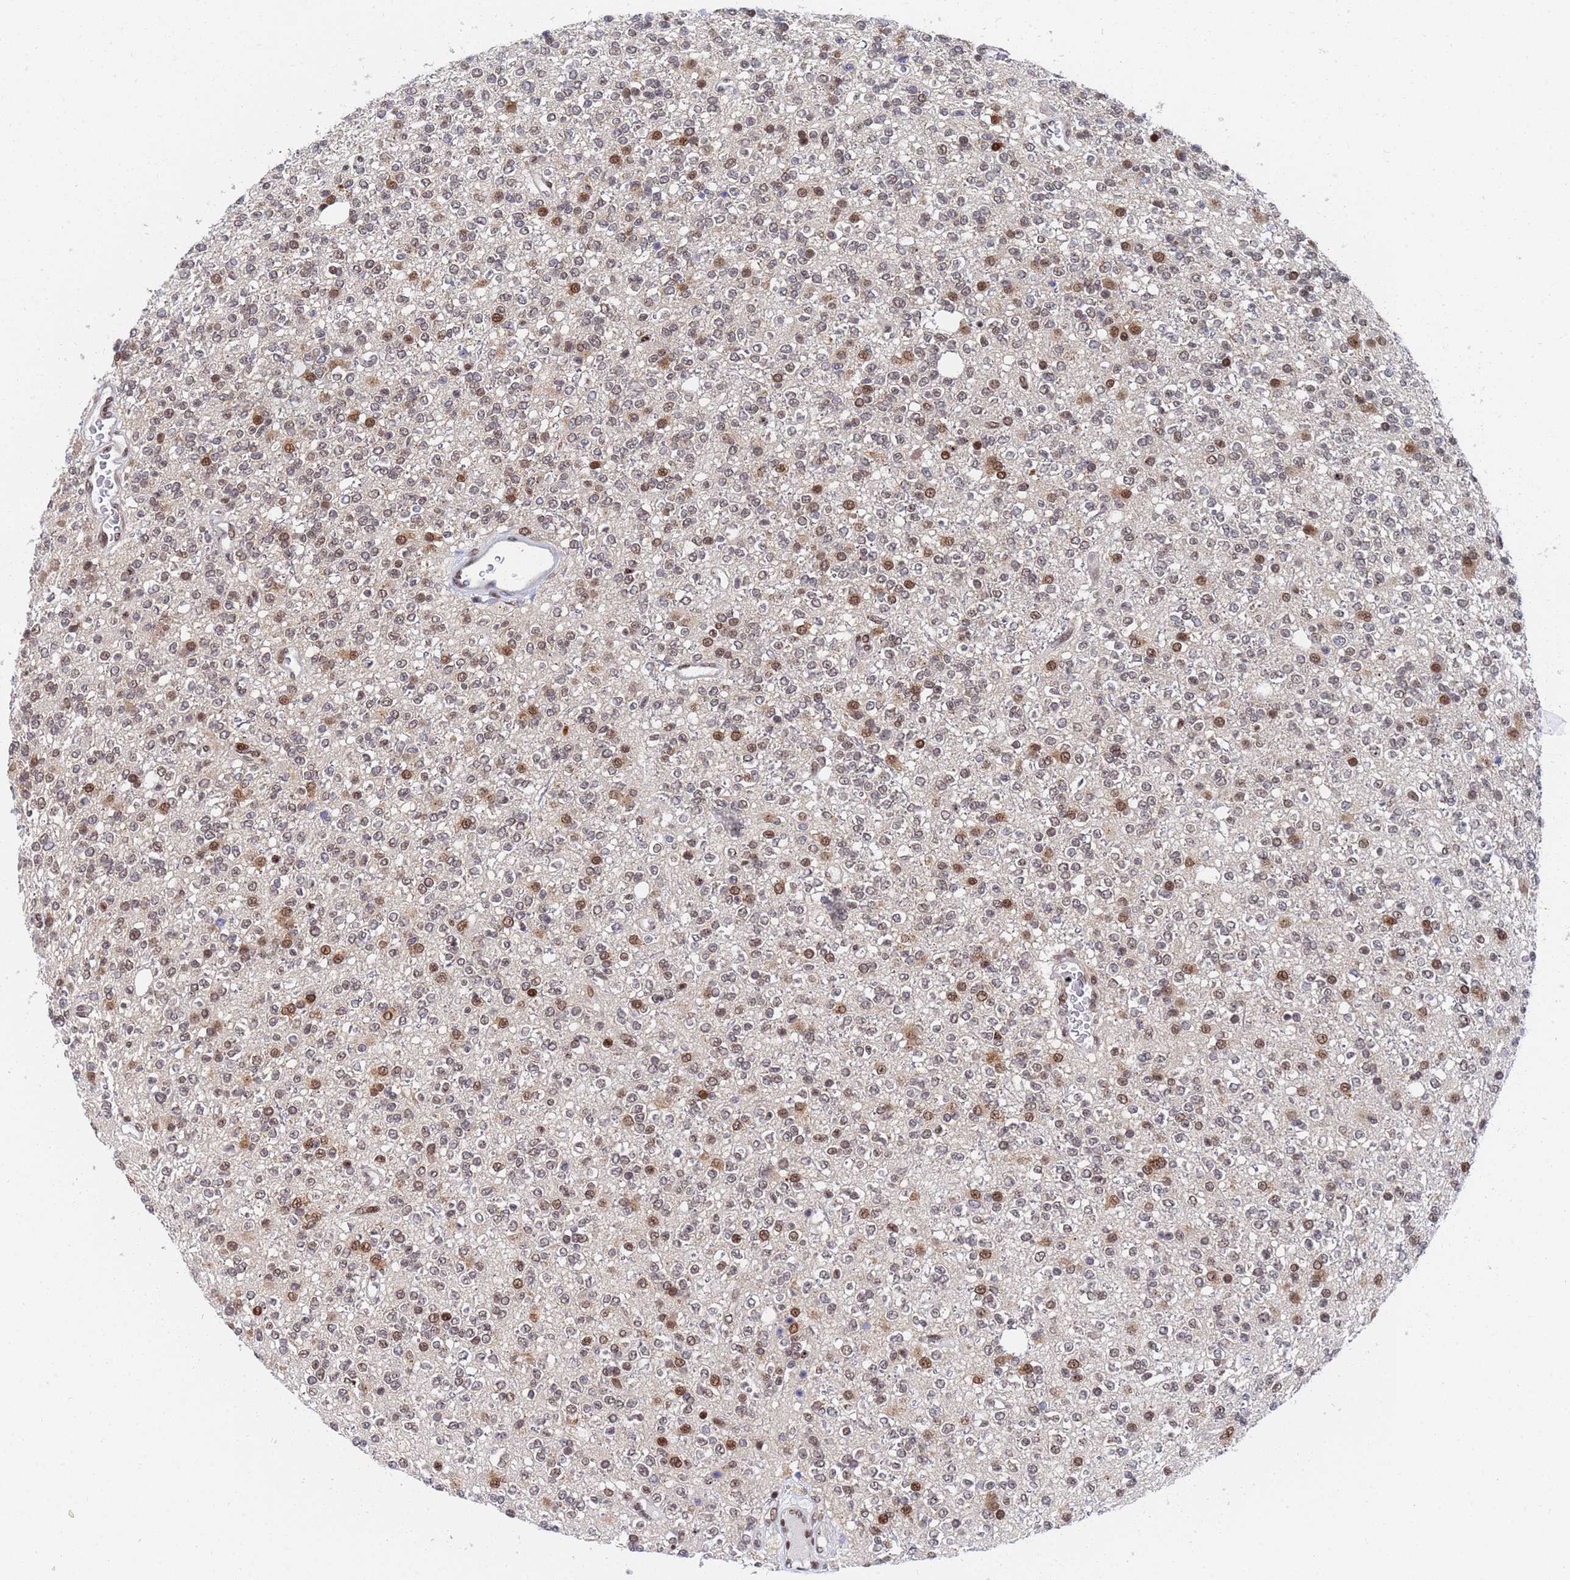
{"staining": {"intensity": "moderate", "quantity": "25%-75%", "location": "nuclear"}, "tissue": "glioma", "cell_type": "Tumor cells", "image_type": "cancer", "snomed": [{"axis": "morphology", "description": "Glioma, malignant, High grade"}, {"axis": "topography", "description": "Brain"}], "caption": "Tumor cells display medium levels of moderate nuclear positivity in about 25%-75% of cells in glioma.", "gene": "AP5Z1", "patient": {"sex": "male", "age": 34}}